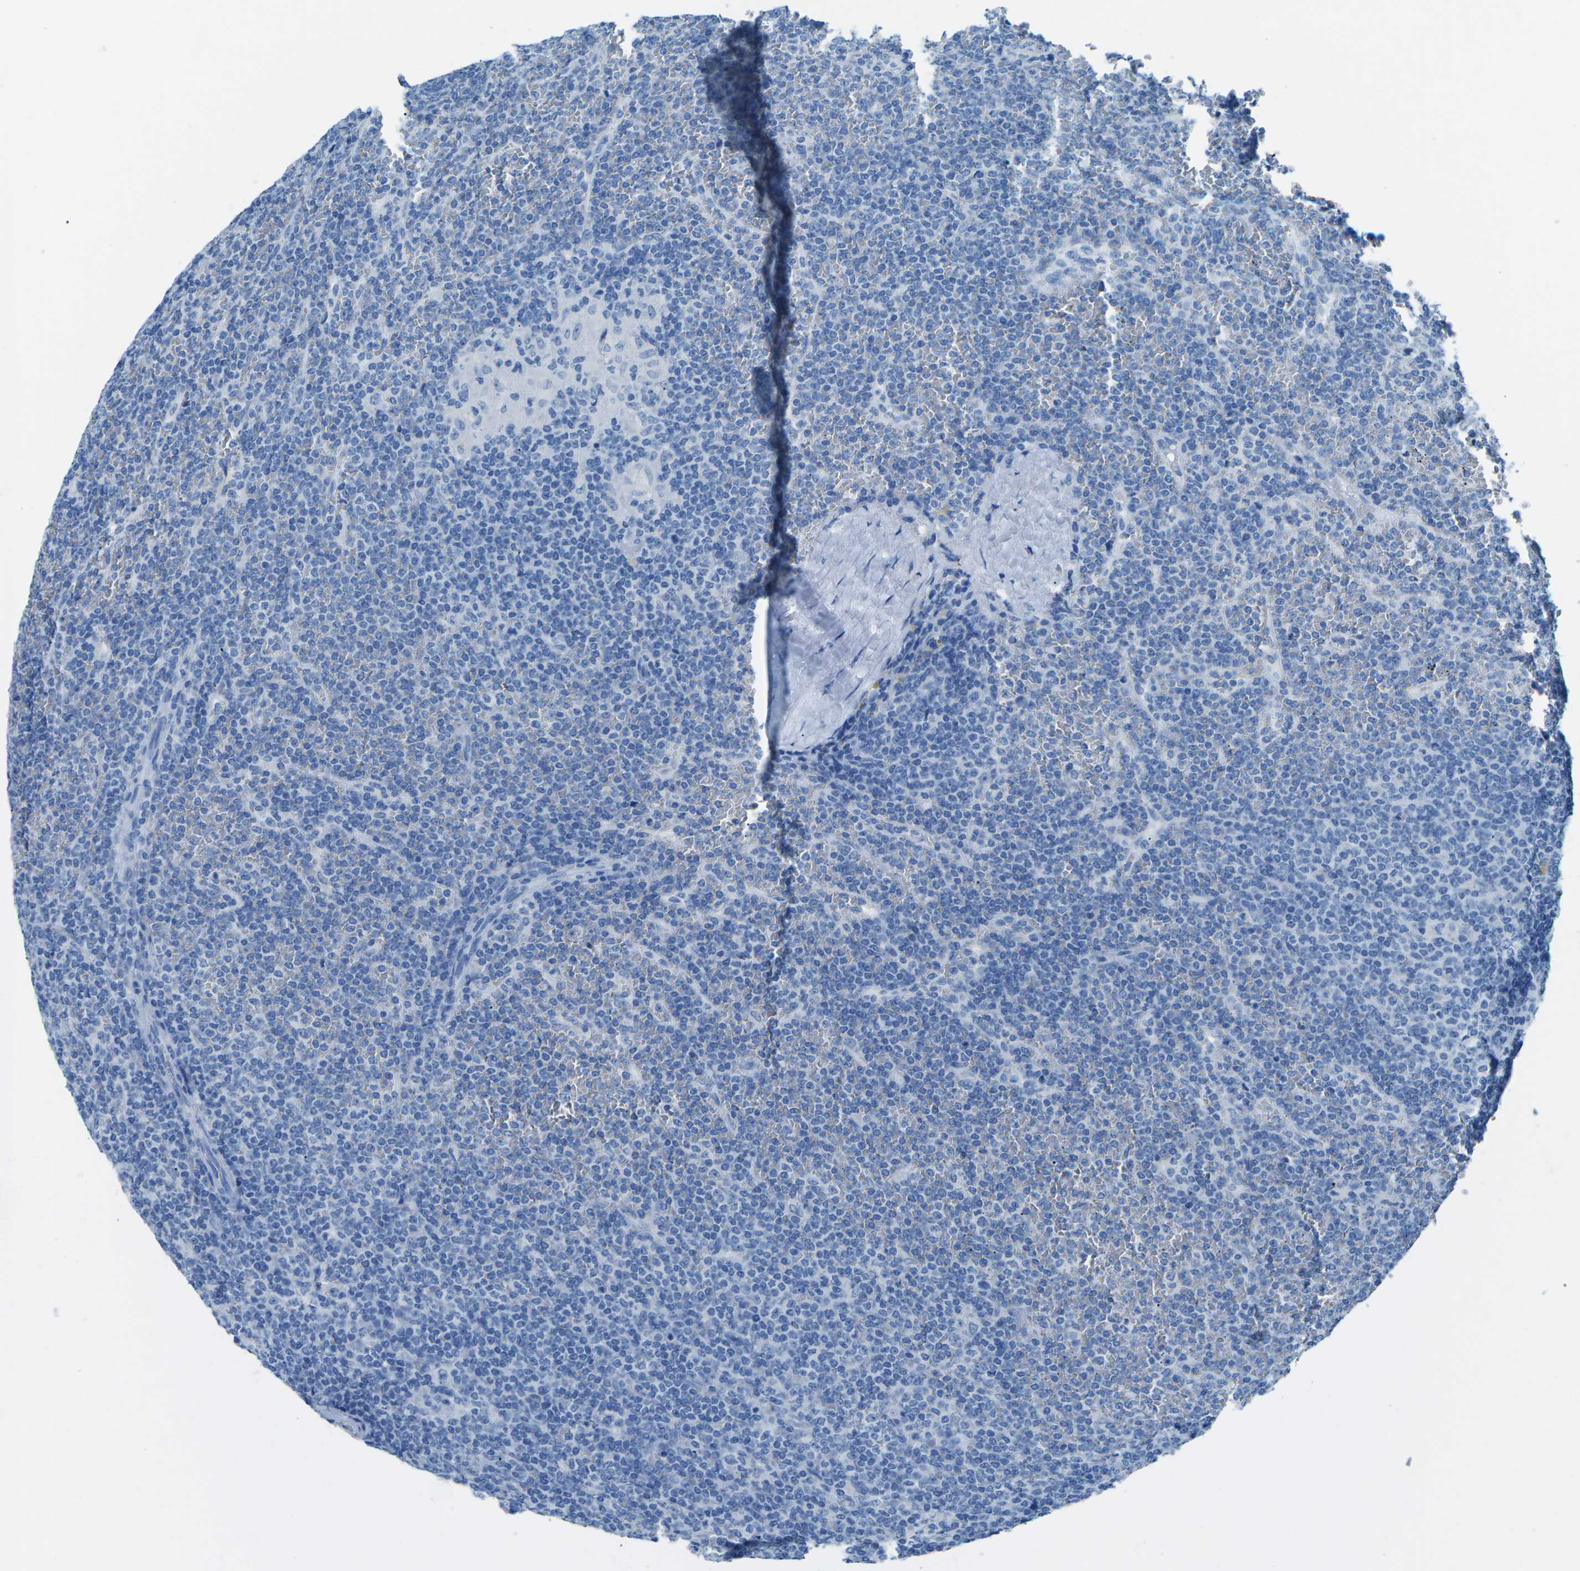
{"staining": {"intensity": "negative", "quantity": "none", "location": "none"}, "tissue": "lymphoma", "cell_type": "Tumor cells", "image_type": "cancer", "snomed": [{"axis": "morphology", "description": "Malignant lymphoma, non-Hodgkin's type, Low grade"}, {"axis": "topography", "description": "Spleen"}], "caption": "The immunohistochemistry (IHC) micrograph has no significant positivity in tumor cells of malignant lymphoma, non-Hodgkin's type (low-grade) tissue. (DAB IHC with hematoxylin counter stain).", "gene": "MYH8", "patient": {"sex": "female", "age": 19}}